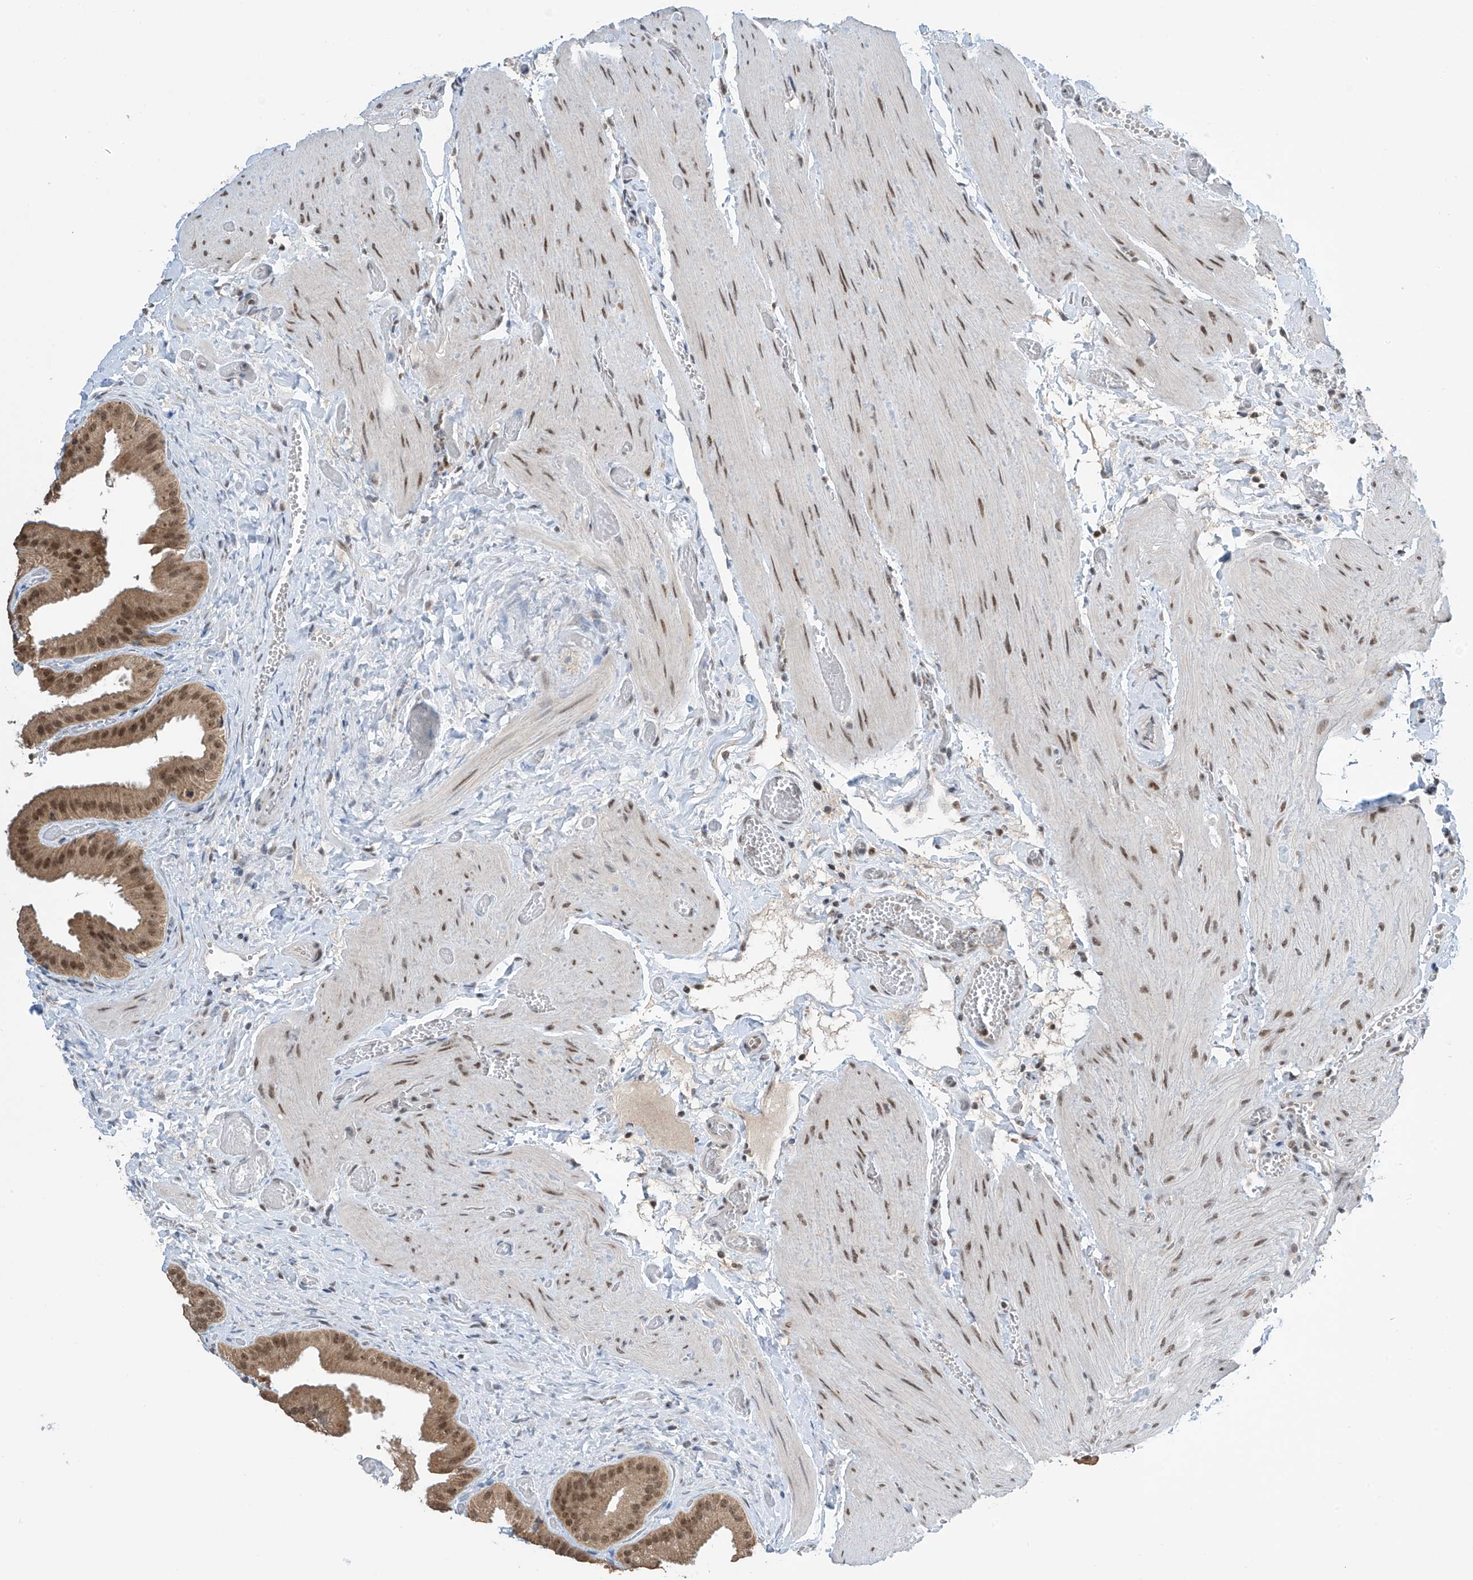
{"staining": {"intensity": "moderate", "quantity": ">75%", "location": "cytoplasmic/membranous,nuclear"}, "tissue": "gallbladder", "cell_type": "Glandular cells", "image_type": "normal", "snomed": [{"axis": "morphology", "description": "Normal tissue, NOS"}, {"axis": "topography", "description": "Gallbladder"}], "caption": "Protein staining by immunohistochemistry (IHC) shows moderate cytoplasmic/membranous,nuclear staining in about >75% of glandular cells in normal gallbladder.", "gene": "RPAIN", "patient": {"sex": "female", "age": 64}}